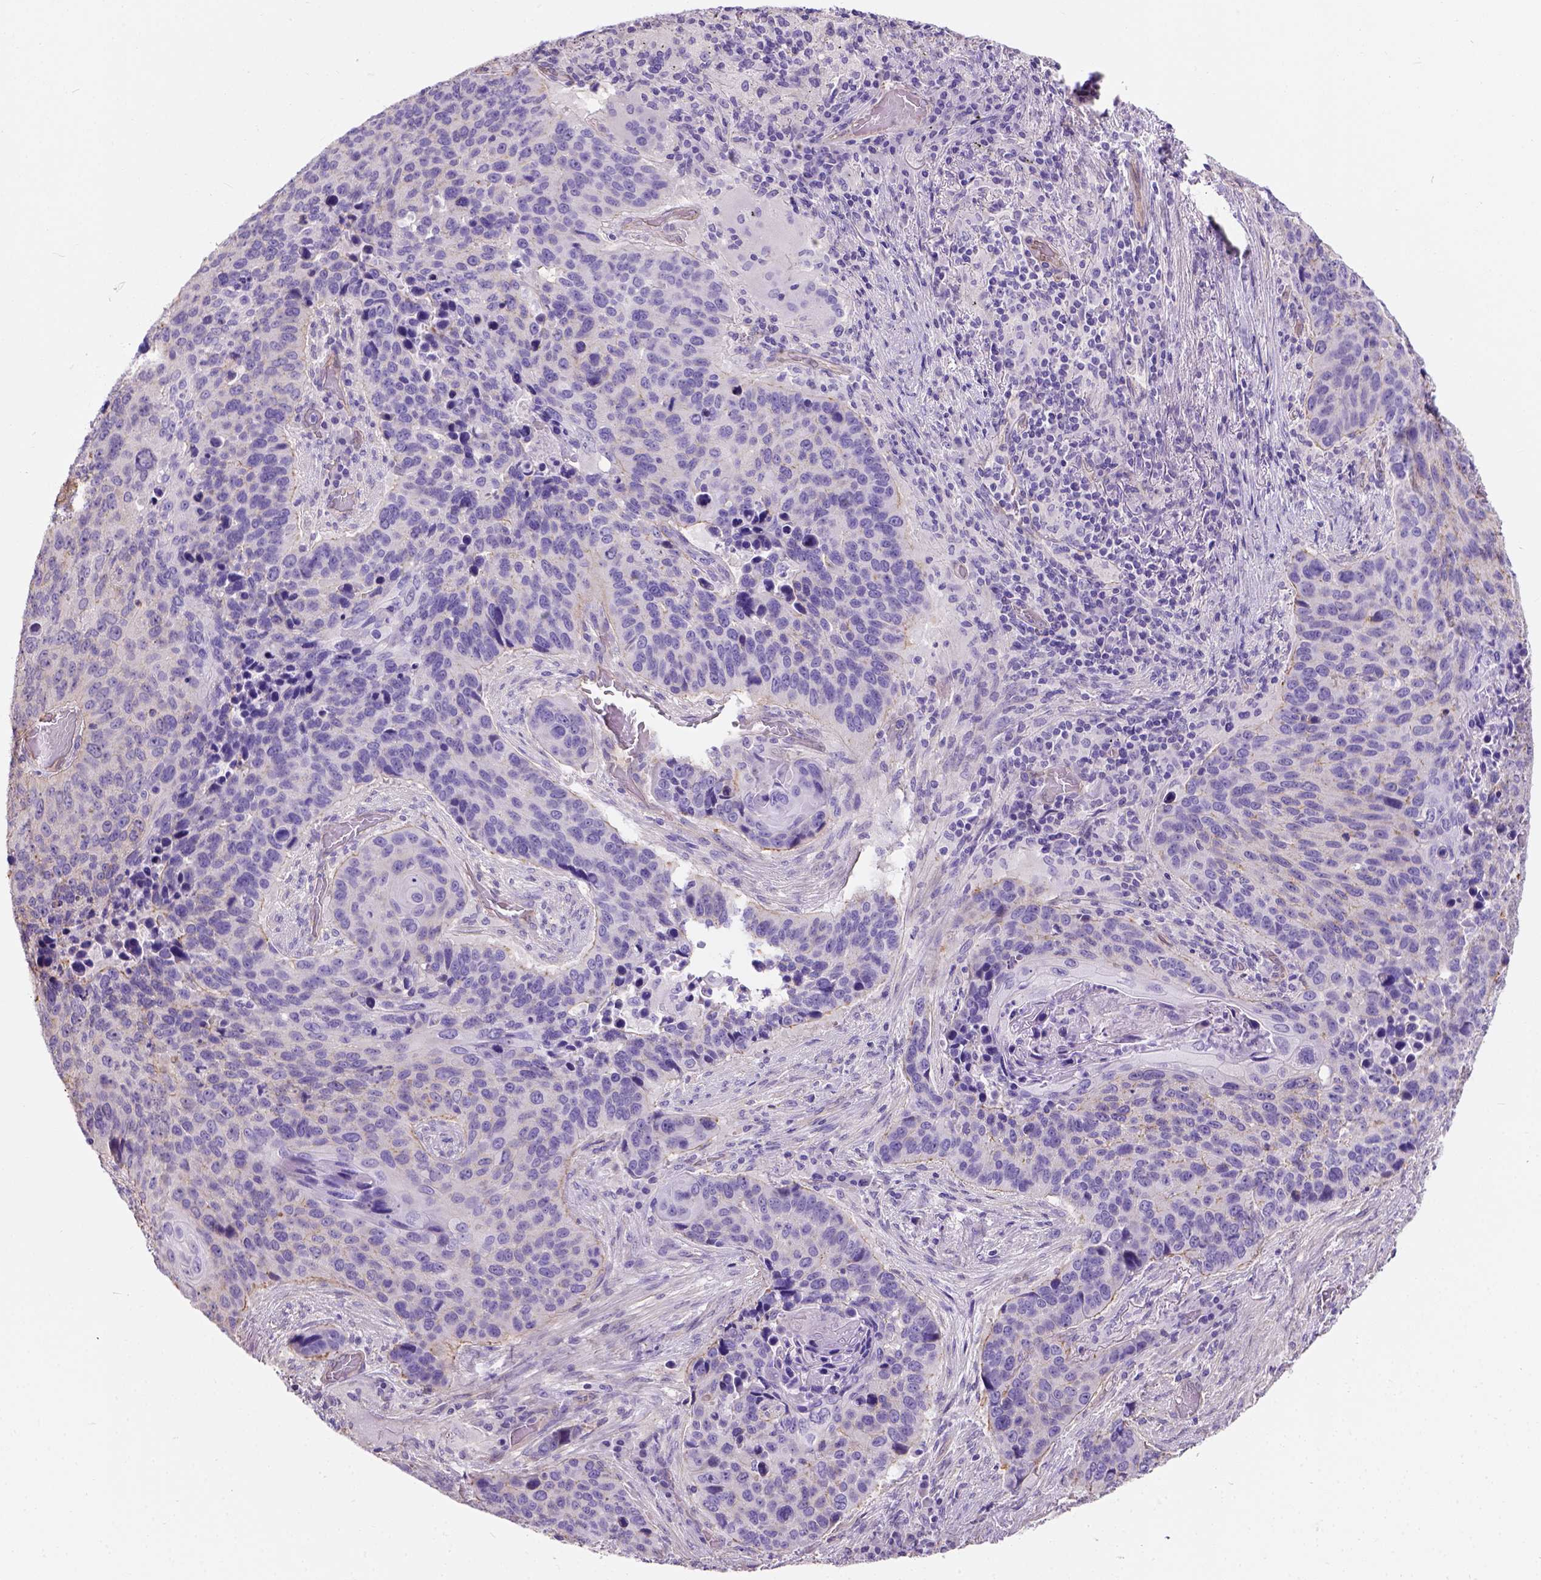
{"staining": {"intensity": "negative", "quantity": "none", "location": "none"}, "tissue": "lung cancer", "cell_type": "Tumor cells", "image_type": "cancer", "snomed": [{"axis": "morphology", "description": "Squamous cell carcinoma, NOS"}, {"axis": "topography", "description": "Lung"}], "caption": "This is an IHC histopathology image of lung squamous cell carcinoma. There is no expression in tumor cells.", "gene": "PHF7", "patient": {"sex": "male", "age": 68}}